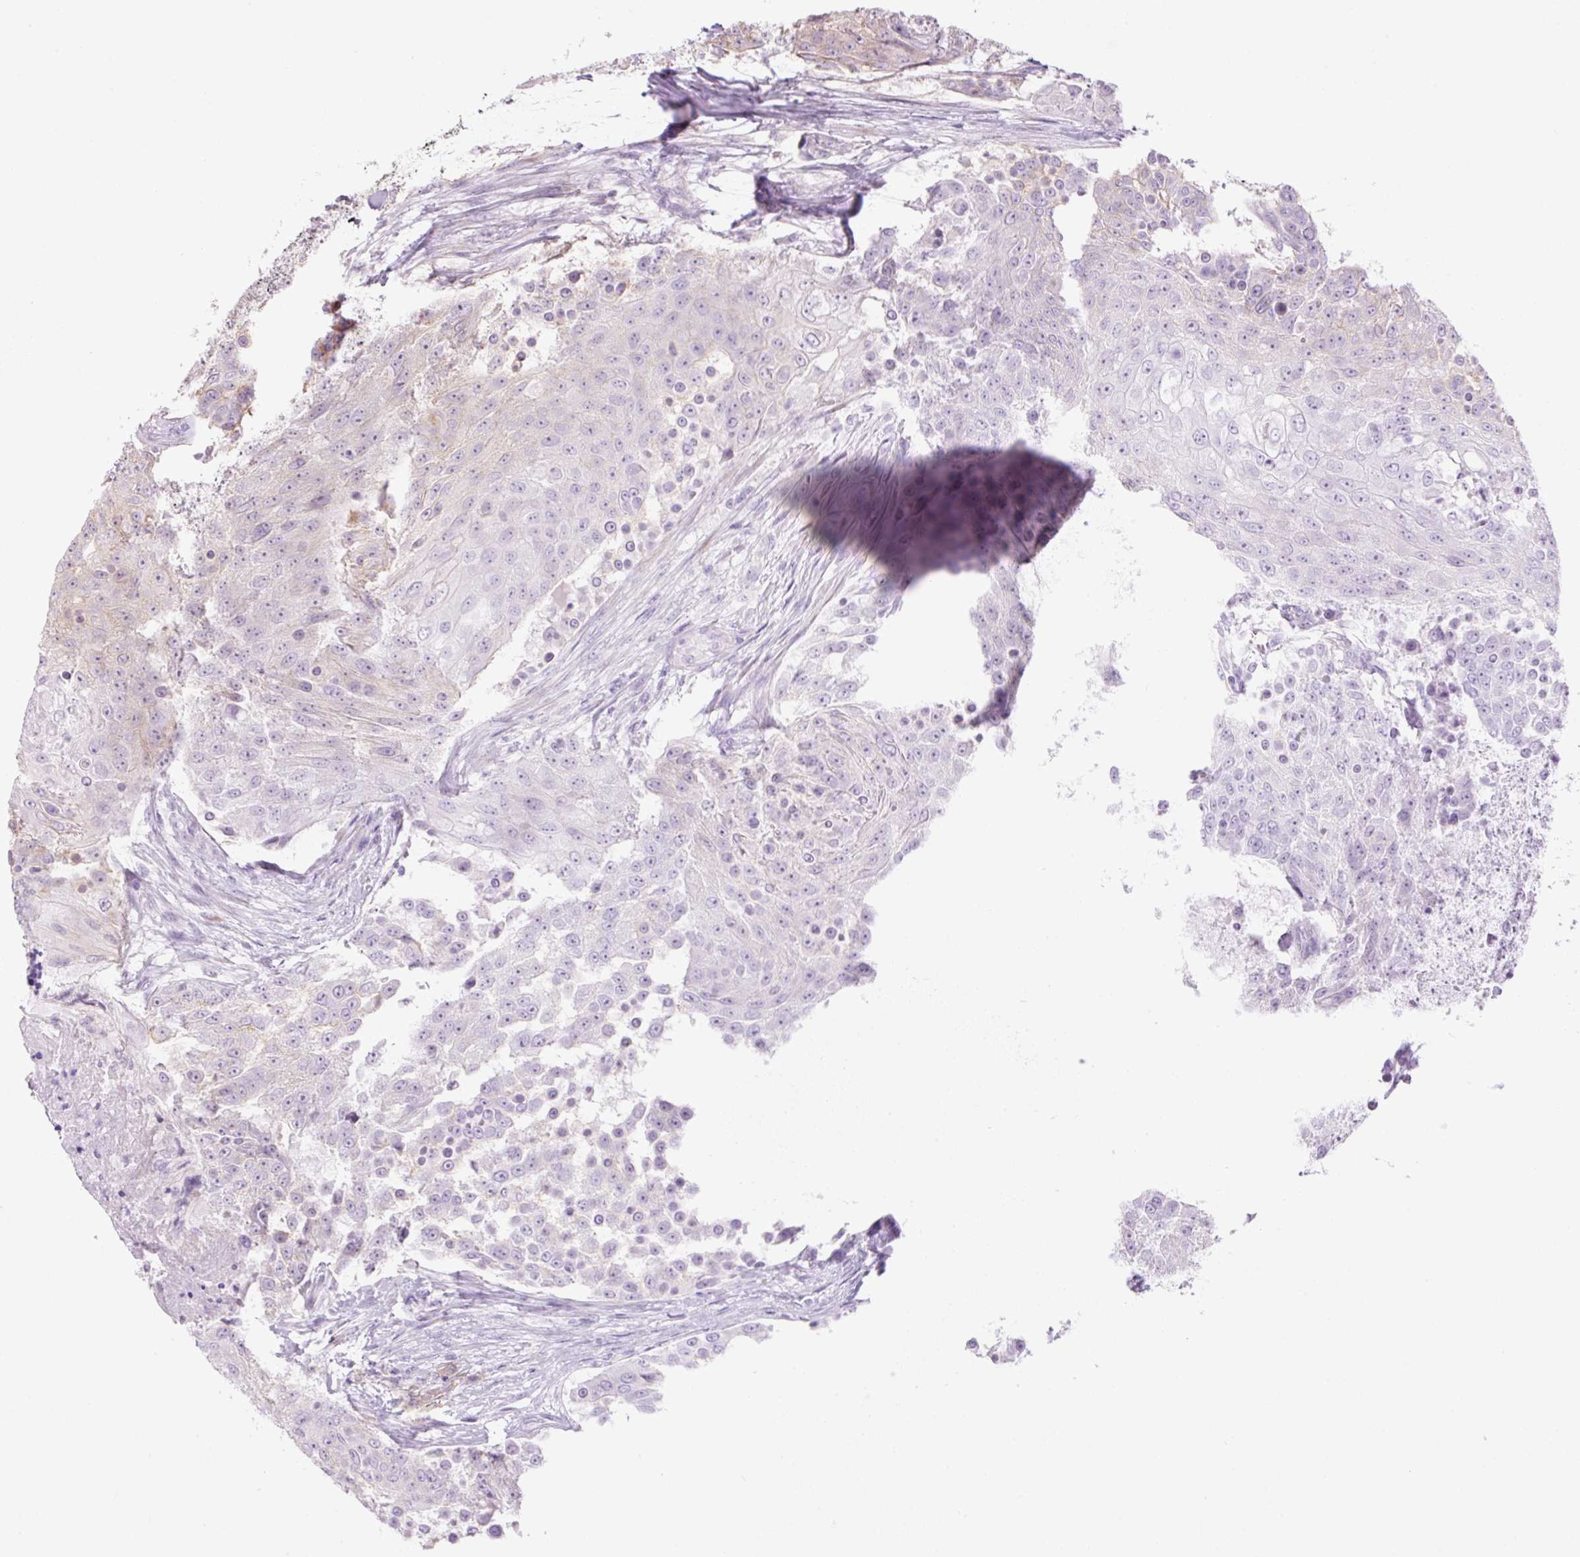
{"staining": {"intensity": "weak", "quantity": "<25%", "location": "cytoplasmic/membranous"}, "tissue": "urothelial cancer", "cell_type": "Tumor cells", "image_type": "cancer", "snomed": [{"axis": "morphology", "description": "Urothelial carcinoma, High grade"}, {"axis": "topography", "description": "Urinary bladder"}], "caption": "Urothelial carcinoma (high-grade) was stained to show a protein in brown. There is no significant expression in tumor cells. Nuclei are stained in blue.", "gene": "GRID2", "patient": {"sex": "female", "age": 63}}